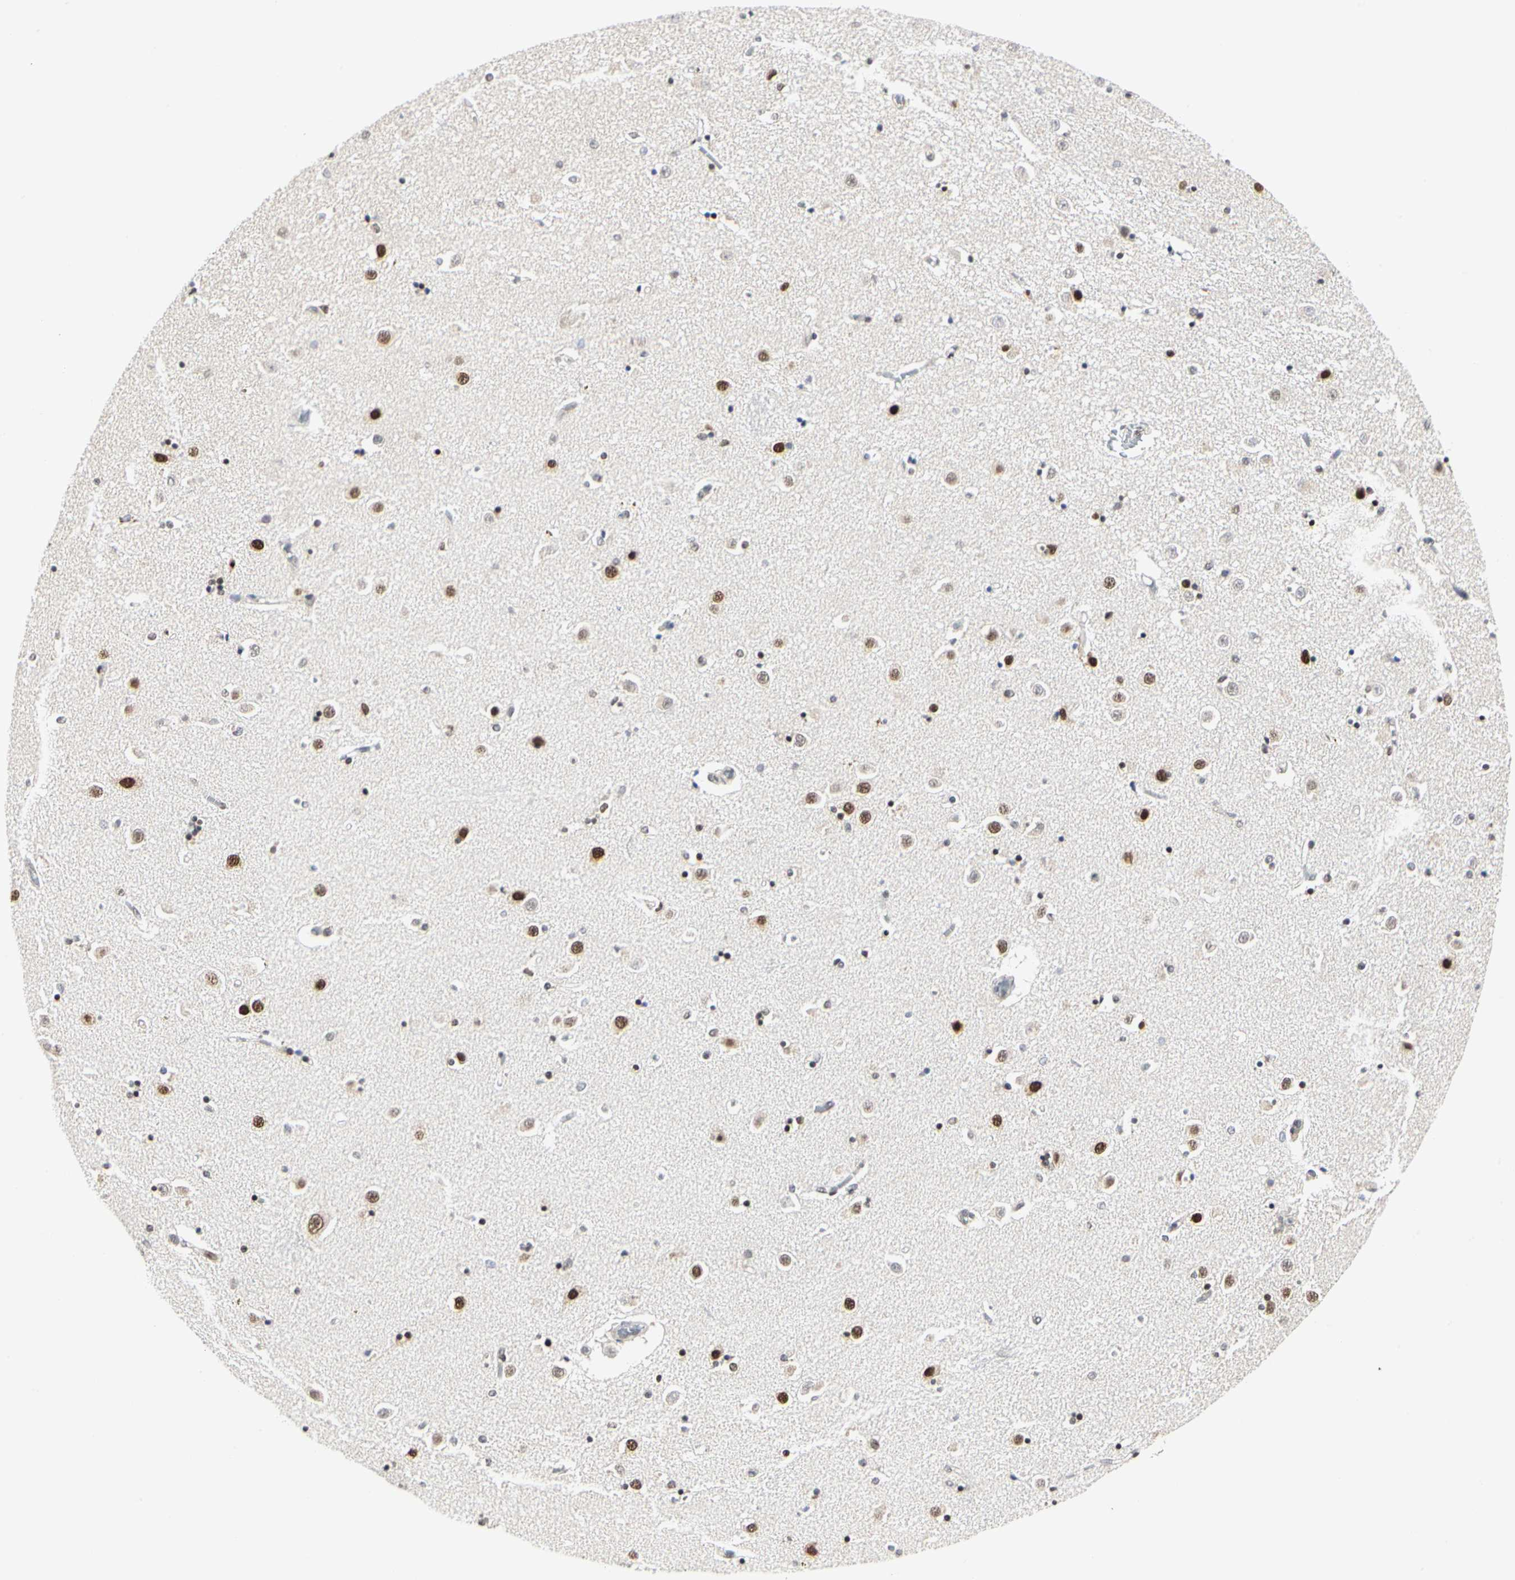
{"staining": {"intensity": "moderate", "quantity": "25%-75%", "location": "nuclear"}, "tissue": "caudate", "cell_type": "Glial cells", "image_type": "normal", "snomed": [{"axis": "morphology", "description": "Normal tissue, NOS"}, {"axis": "topography", "description": "Lateral ventricle wall"}], "caption": "The photomicrograph exhibits staining of benign caudate, revealing moderate nuclear protein staining (brown color) within glial cells. The protein is shown in brown color, while the nuclei are stained blue.", "gene": "PRMT3", "patient": {"sex": "female", "age": 54}}